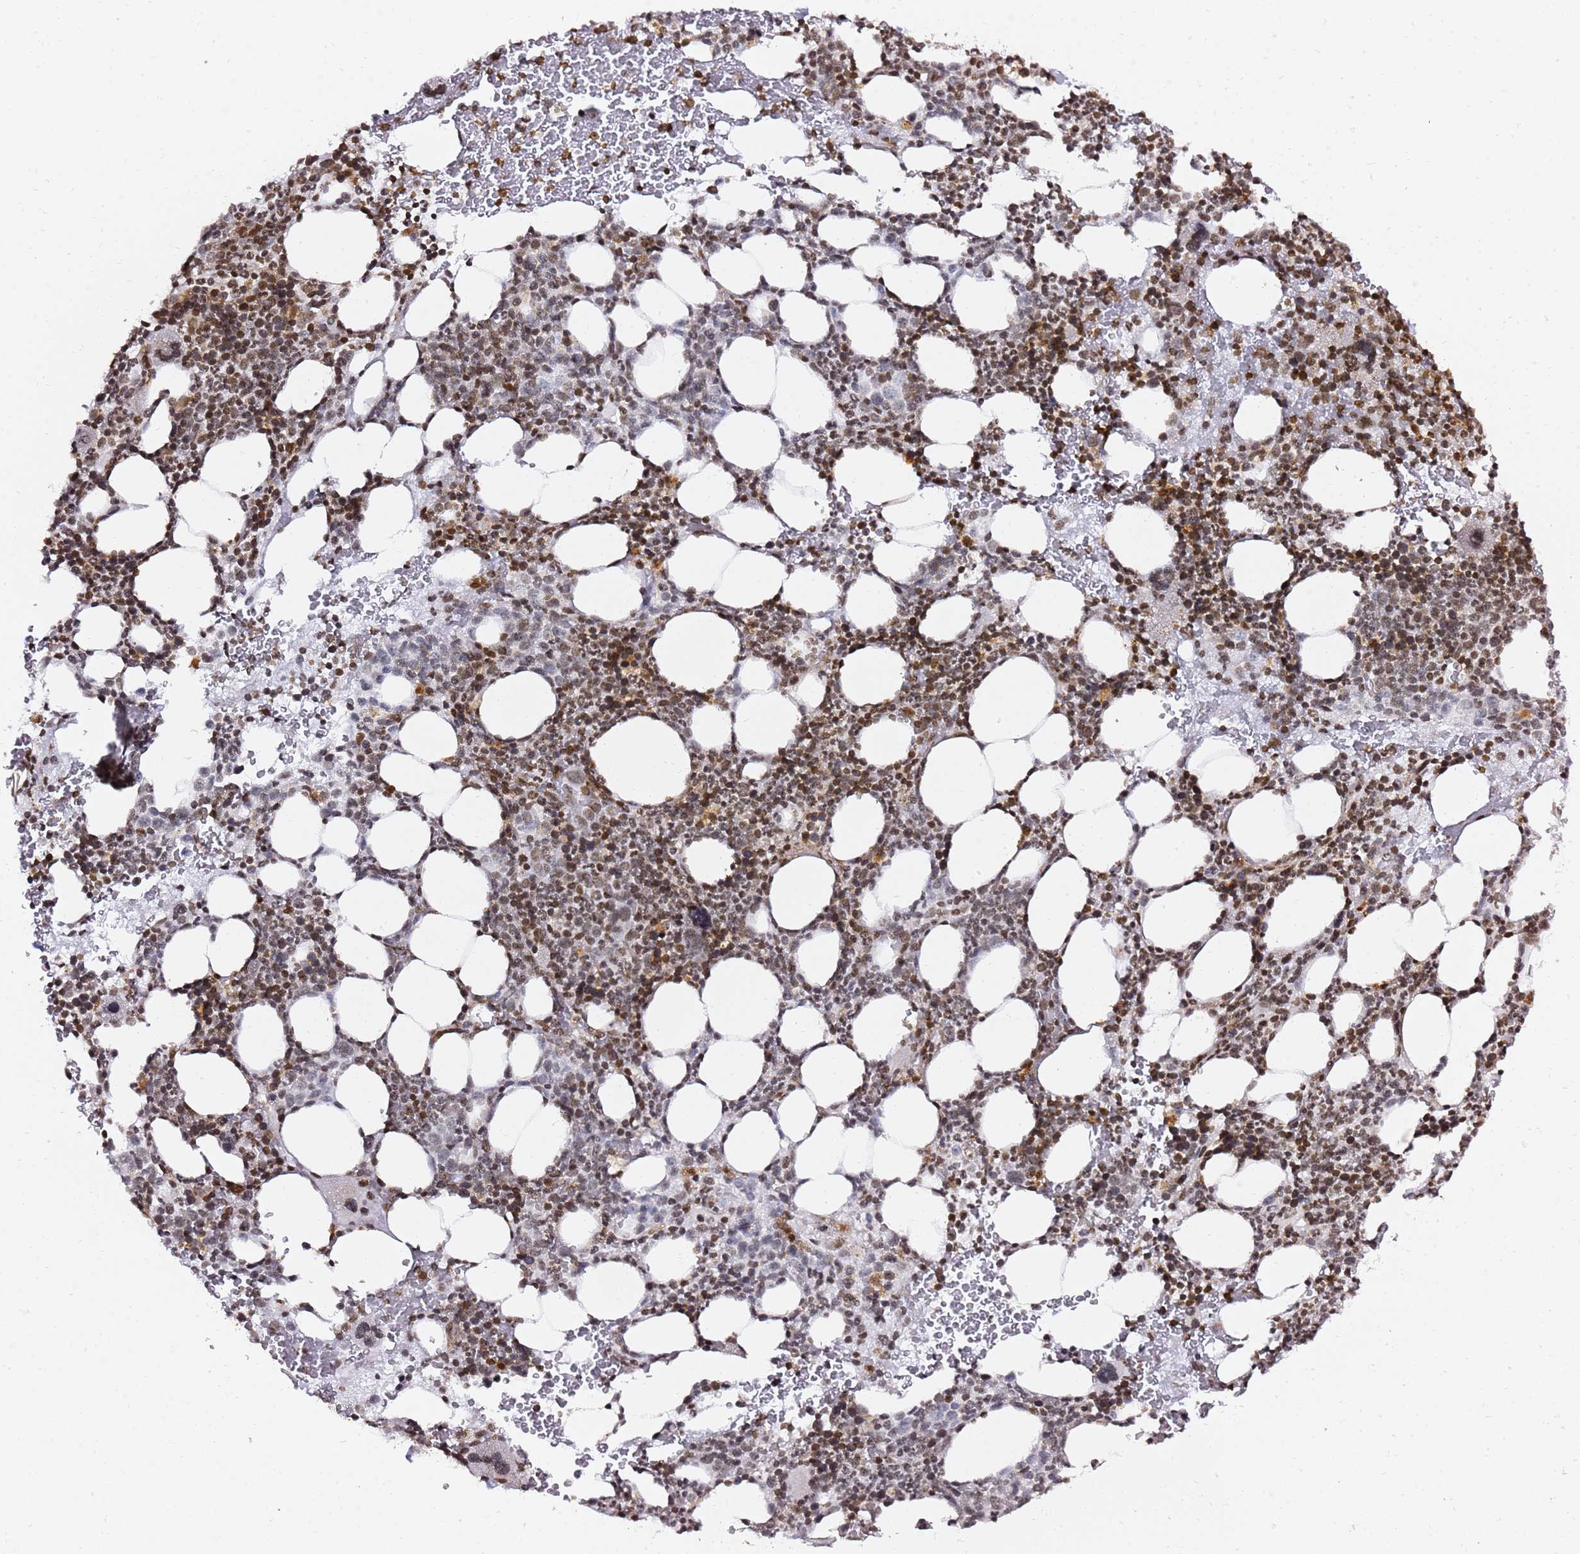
{"staining": {"intensity": "moderate", "quantity": "25%-75%", "location": "cytoplasmic/membranous,nuclear"}, "tissue": "bone marrow", "cell_type": "Hematopoietic cells", "image_type": "normal", "snomed": [{"axis": "morphology", "description": "Normal tissue, NOS"}, {"axis": "topography", "description": "Bone marrow"}], "caption": "IHC of unremarkable human bone marrow reveals medium levels of moderate cytoplasmic/membranous,nuclear expression in about 25%-75% of hematopoietic cells.", "gene": "GBP2", "patient": {"sex": "male", "age": 64}}